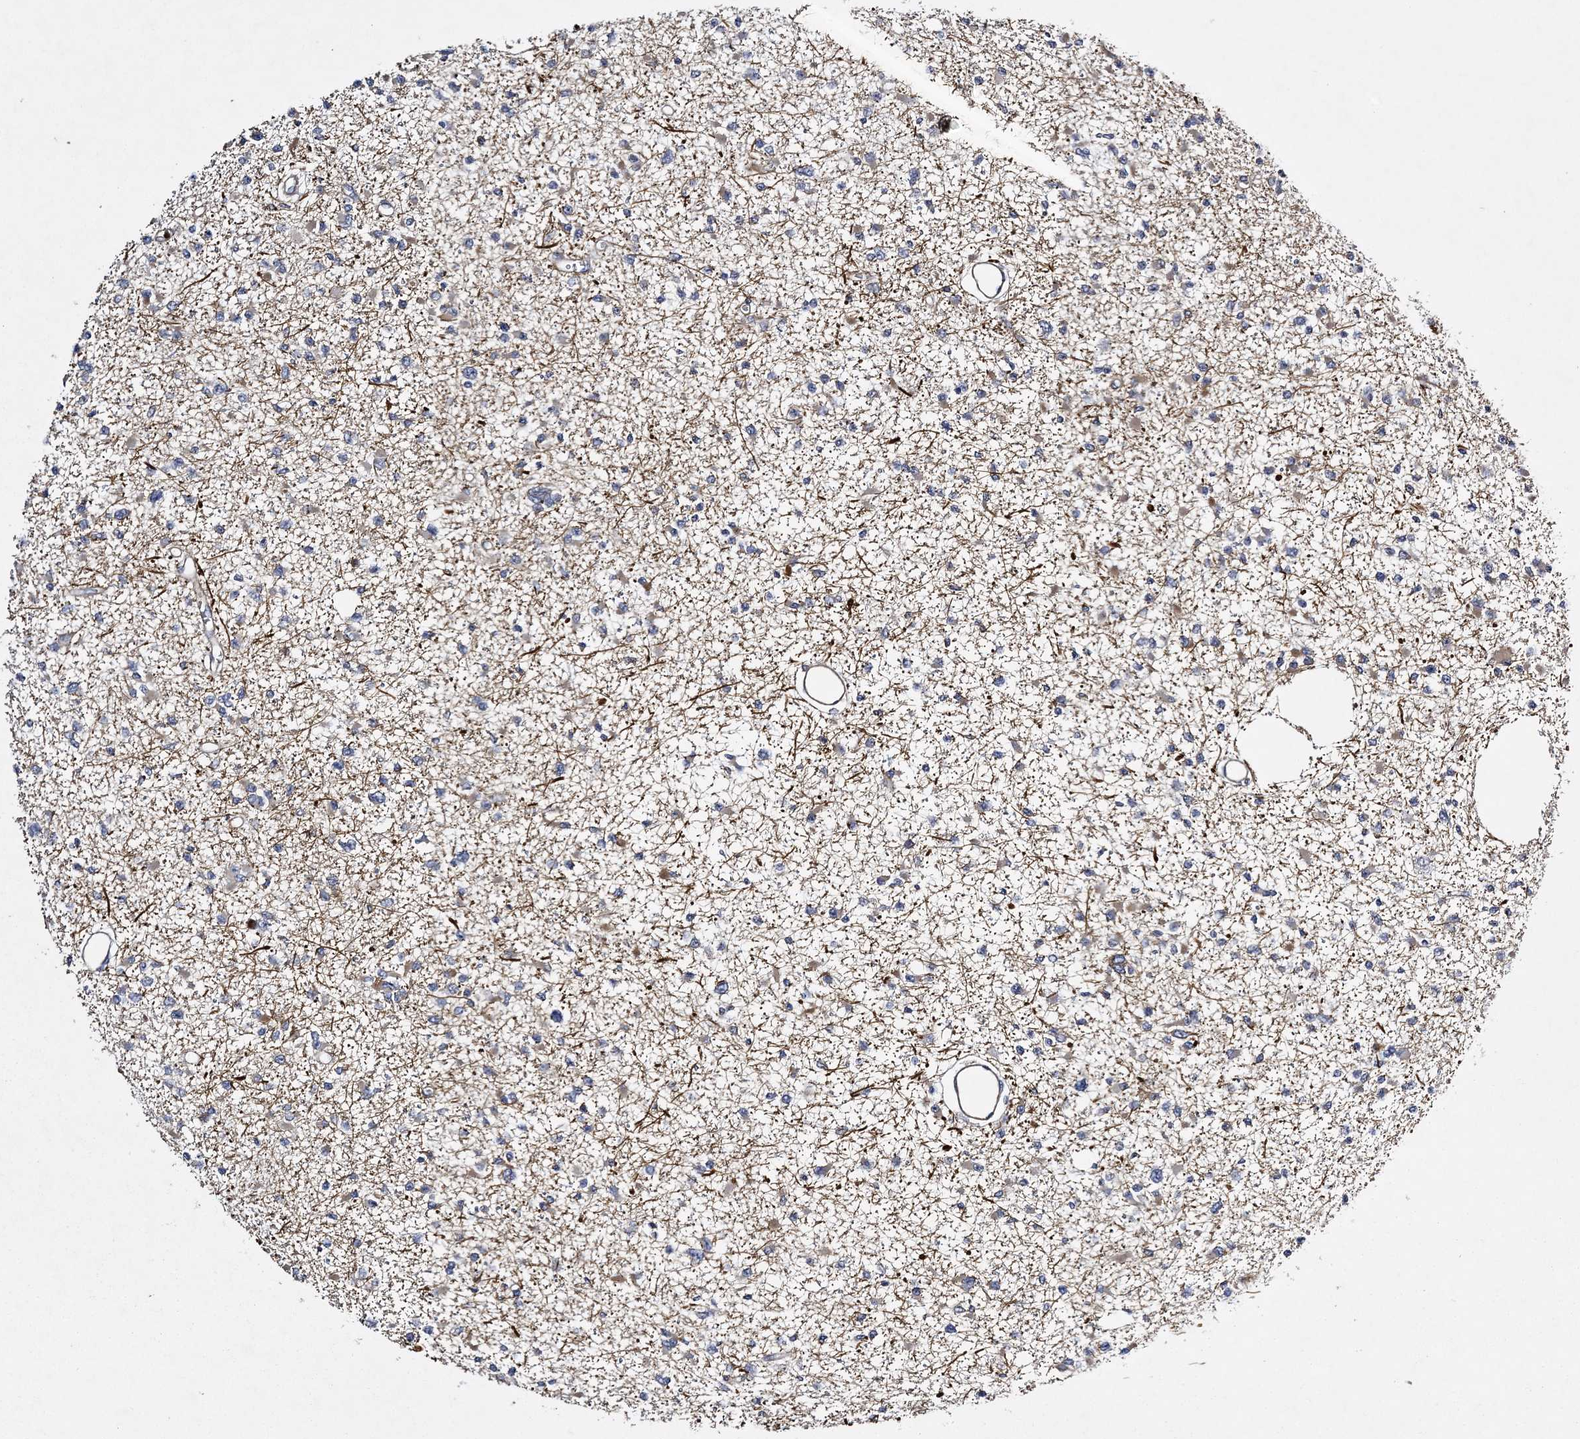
{"staining": {"intensity": "negative", "quantity": "none", "location": "none"}, "tissue": "glioma", "cell_type": "Tumor cells", "image_type": "cancer", "snomed": [{"axis": "morphology", "description": "Glioma, malignant, Low grade"}, {"axis": "topography", "description": "Brain"}], "caption": "Immunohistochemical staining of glioma shows no significant staining in tumor cells.", "gene": "CALN1", "patient": {"sex": "female", "age": 22}}